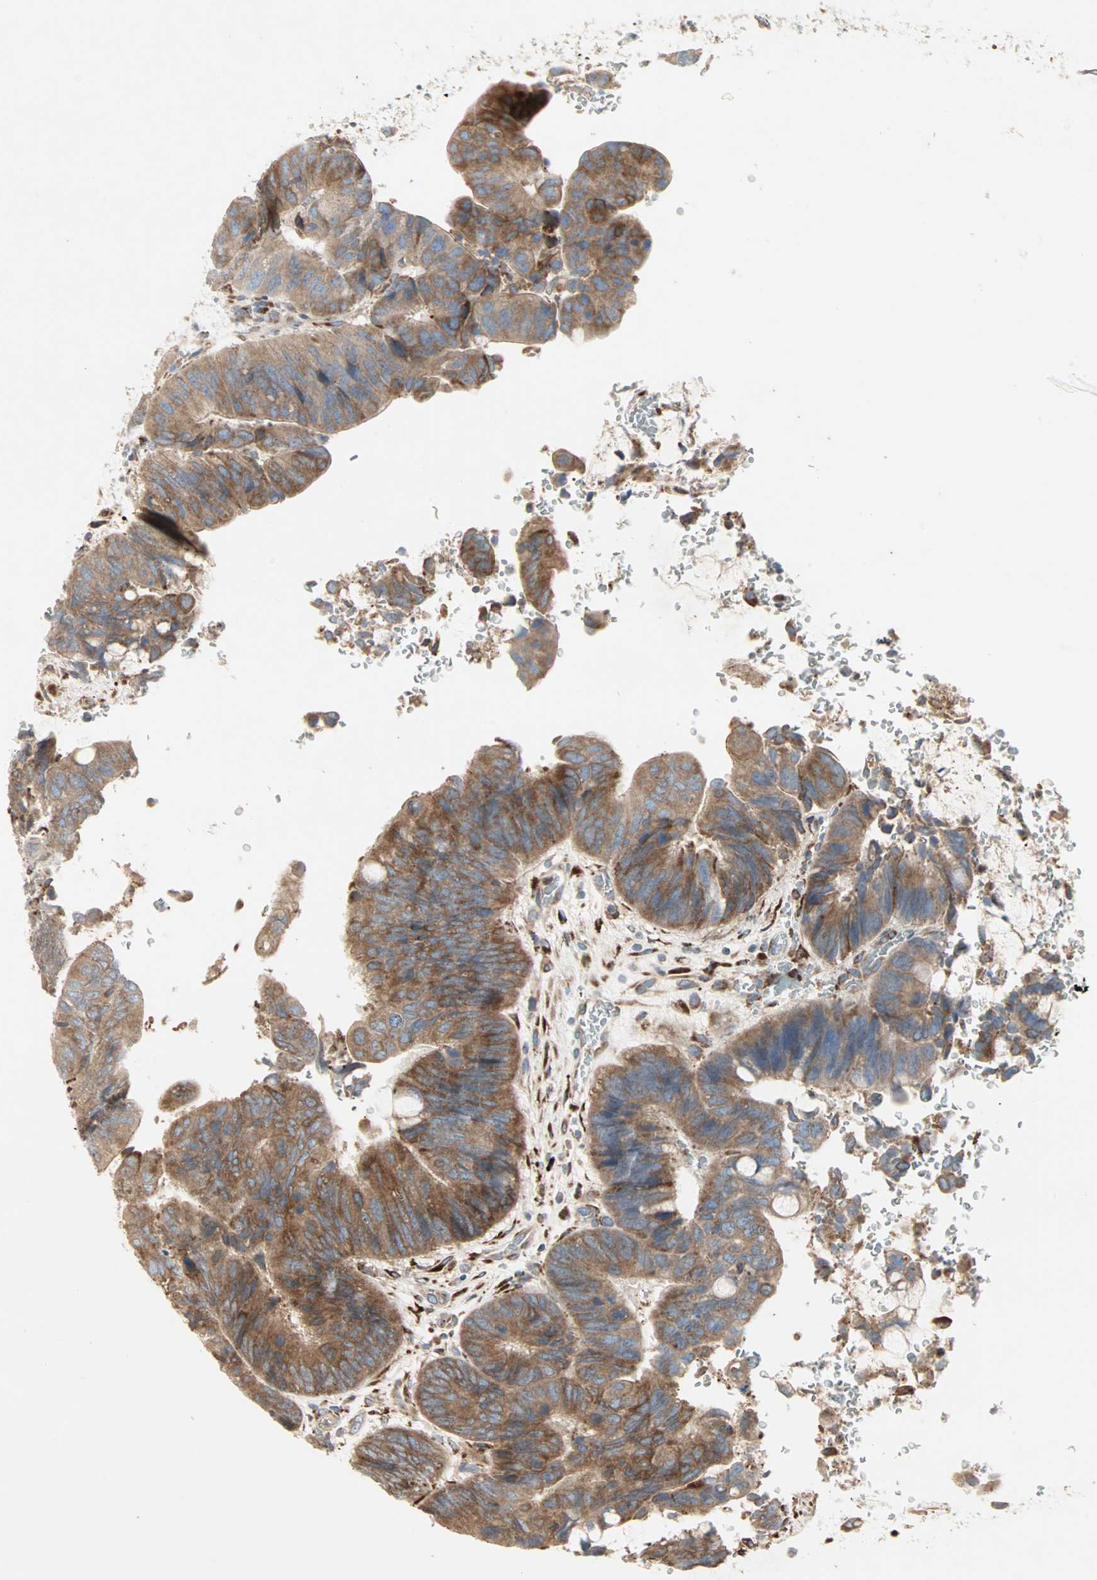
{"staining": {"intensity": "moderate", "quantity": ">75%", "location": "cytoplasmic/membranous"}, "tissue": "colorectal cancer", "cell_type": "Tumor cells", "image_type": "cancer", "snomed": [{"axis": "morphology", "description": "Normal tissue, NOS"}, {"axis": "morphology", "description": "Adenocarcinoma, NOS"}, {"axis": "topography", "description": "Rectum"}, {"axis": "topography", "description": "Peripheral nerve tissue"}], "caption": "Human colorectal cancer (adenocarcinoma) stained for a protein (brown) shows moderate cytoplasmic/membranous positive positivity in about >75% of tumor cells.", "gene": "H6PD", "patient": {"sex": "male", "age": 92}}